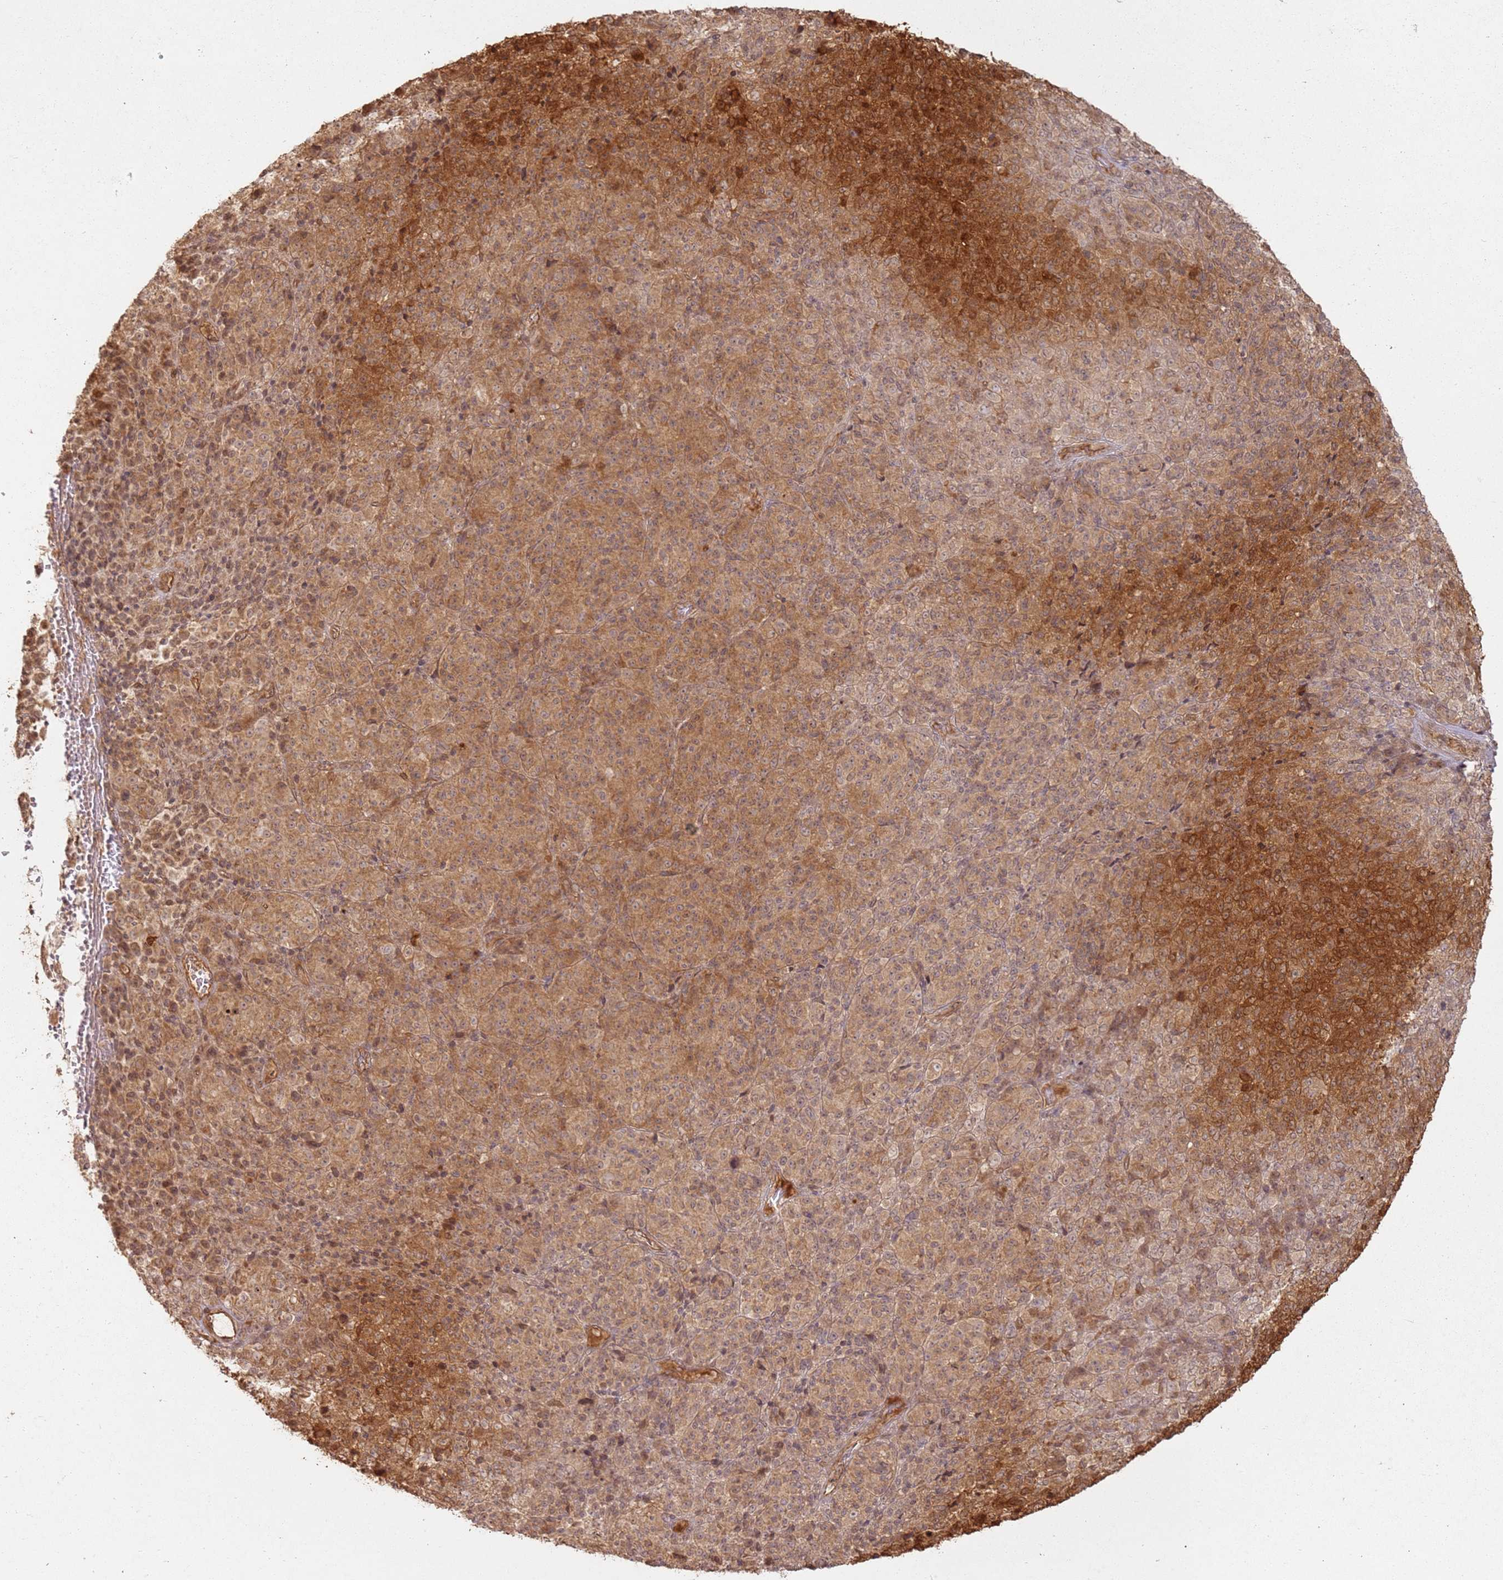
{"staining": {"intensity": "moderate", "quantity": "25%-75%", "location": "cytoplasmic/membranous"}, "tissue": "melanoma", "cell_type": "Tumor cells", "image_type": "cancer", "snomed": [{"axis": "morphology", "description": "Malignant melanoma, Metastatic site"}, {"axis": "topography", "description": "Brain"}], "caption": "IHC image of malignant melanoma (metastatic site) stained for a protein (brown), which reveals medium levels of moderate cytoplasmic/membranous positivity in about 25%-75% of tumor cells.", "gene": "ZNF776", "patient": {"sex": "female", "age": 56}}